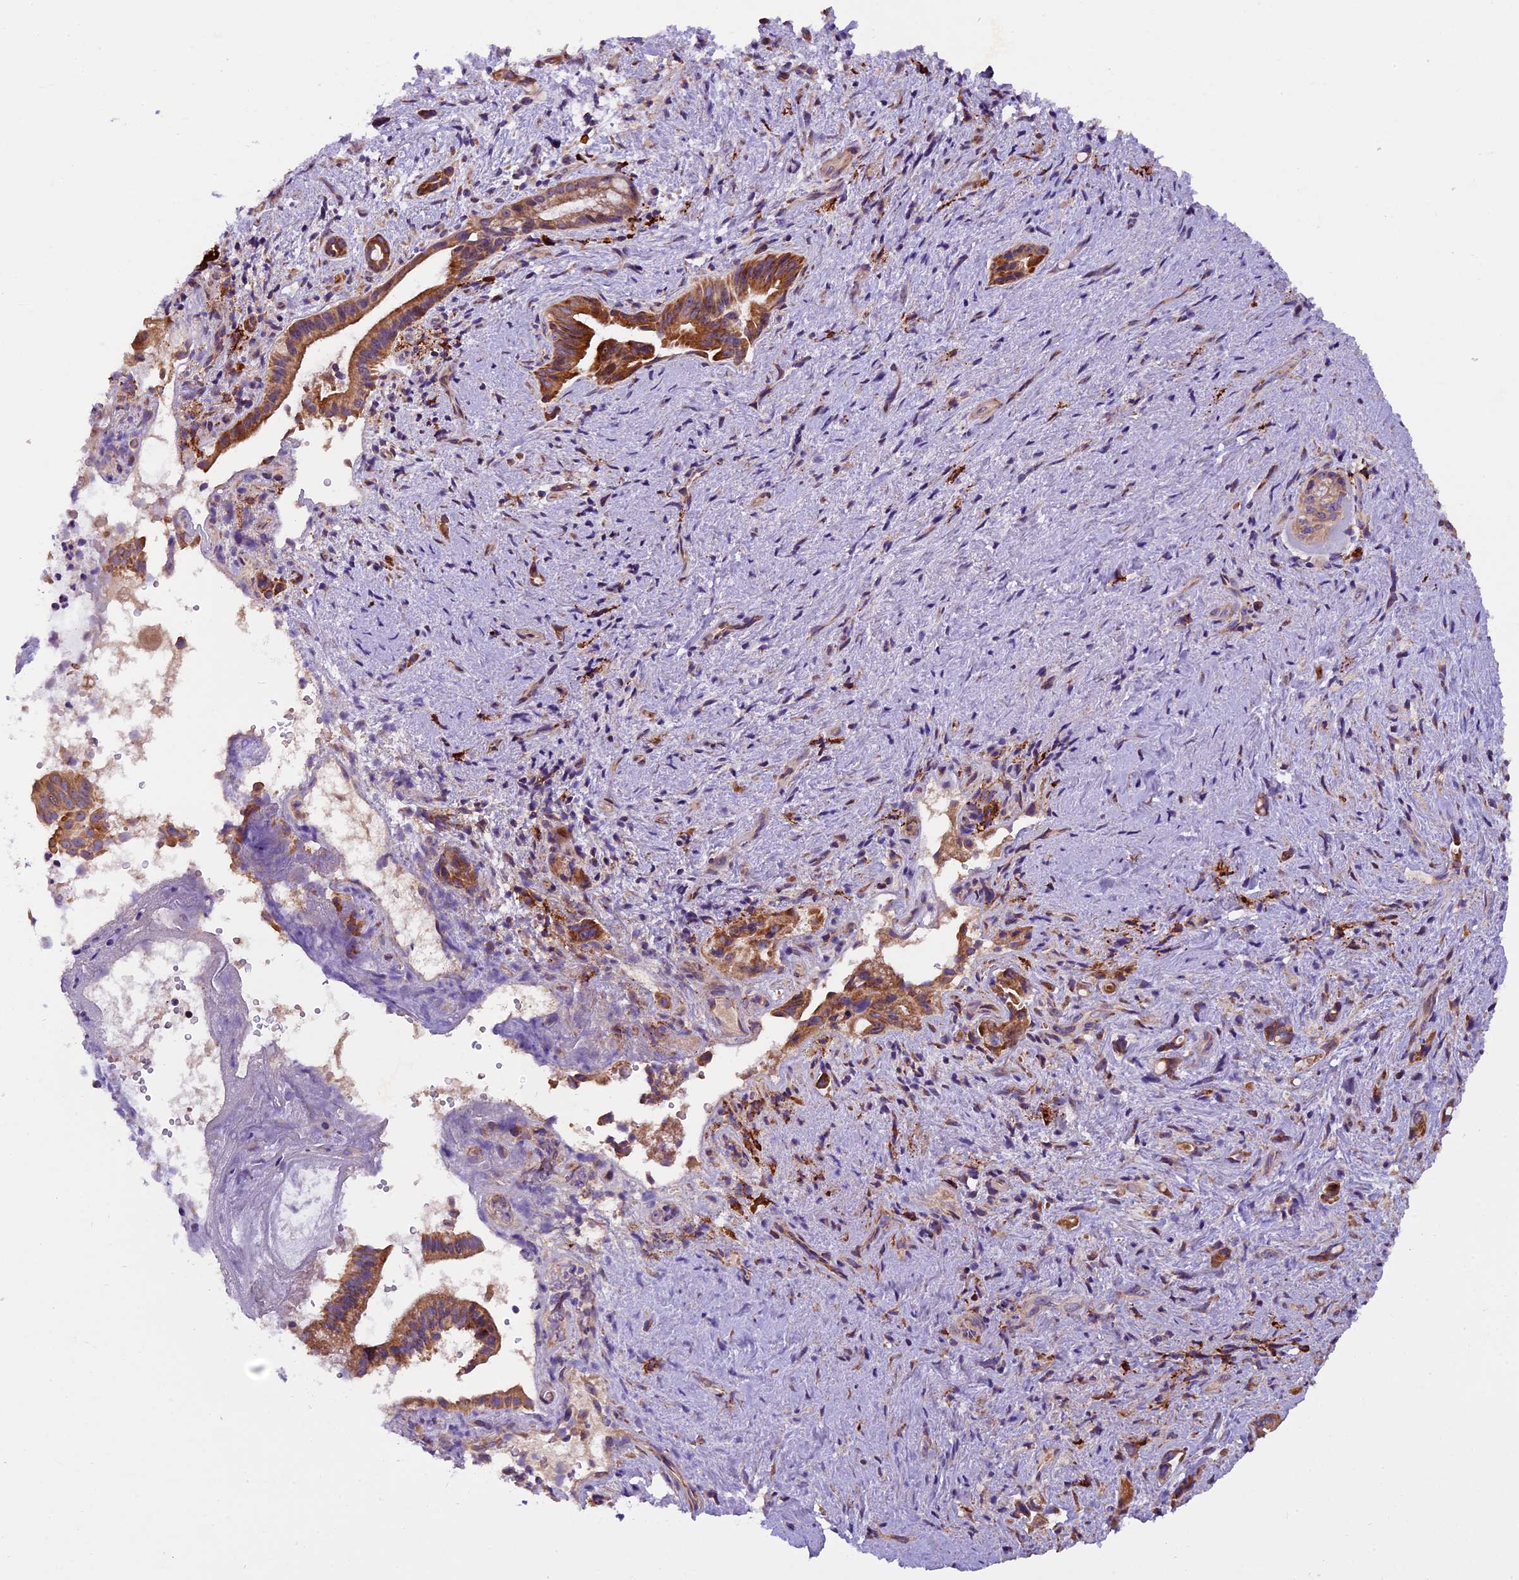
{"staining": {"intensity": "moderate", "quantity": ">75%", "location": "cytoplasmic/membranous"}, "tissue": "pancreatic cancer", "cell_type": "Tumor cells", "image_type": "cancer", "snomed": [{"axis": "morphology", "description": "Adenocarcinoma, NOS"}, {"axis": "topography", "description": "Pancreas"}], "caption": "Human pancreatic adenocarcinoma stained with a brown dye displays moderate cytoplasmic/membranous positive expression in about >75% of tumor cells.", "gene": "FRY", "patient": {"sex": "female", "age": 77}}